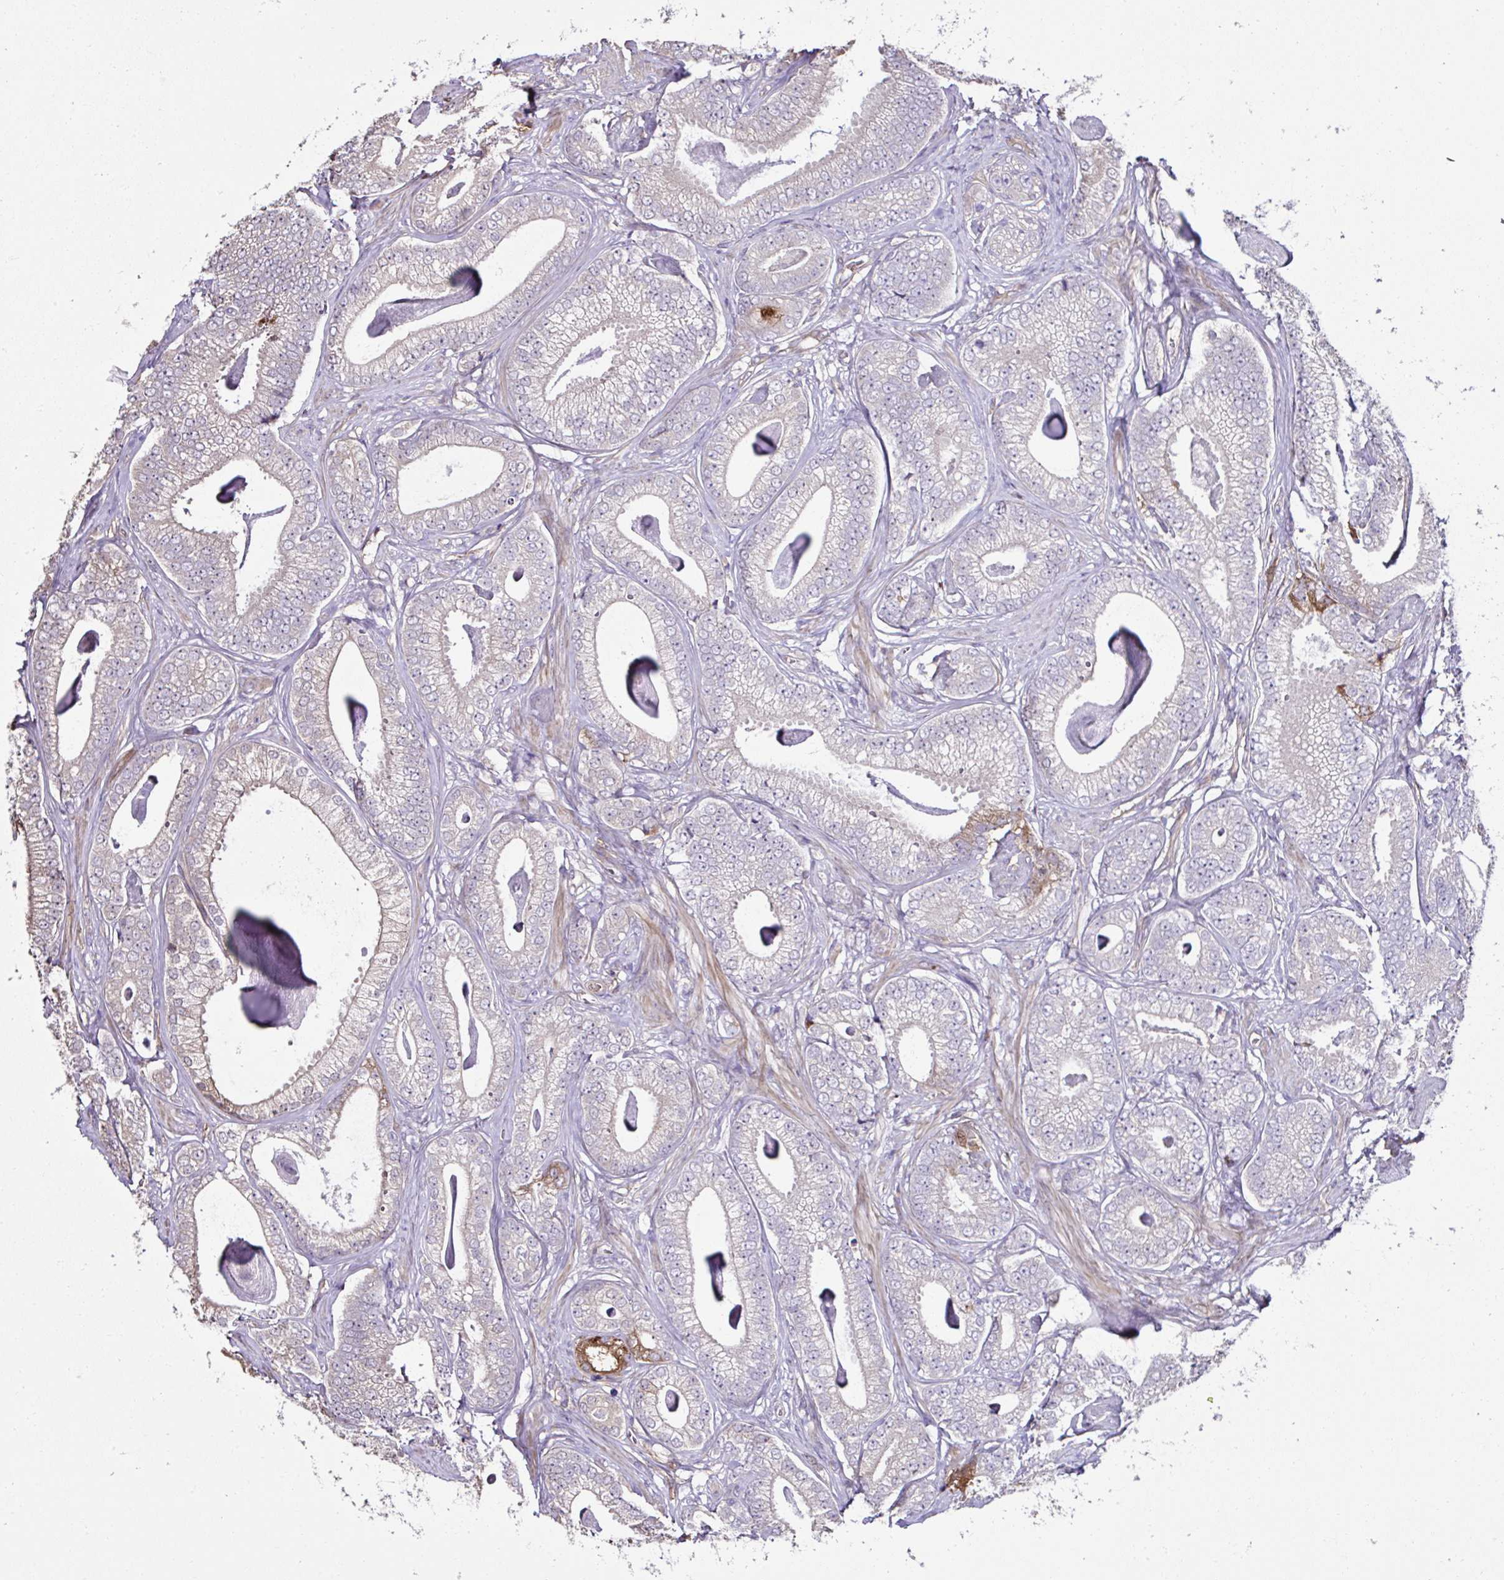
{"staining": {"intensity": "negative", "quantity": "none", "location": "none"}, "tissue": "prostate cancer", "cell_type": "Tumor cells", "image_type": "cancer", "snomed": [{"axis": "morphology", "description": "Adenocarcinoma, Low grade"}, {"axis": "topography", "description": "Prostate"}], "caption": "A micrograph of prostate cancer (low-grade adenocarcinoma) stained for a protein displays no brown staining in tumor cells.", "gene": "CCDC85C", "patient": {"sex": "male", "age": 63}}